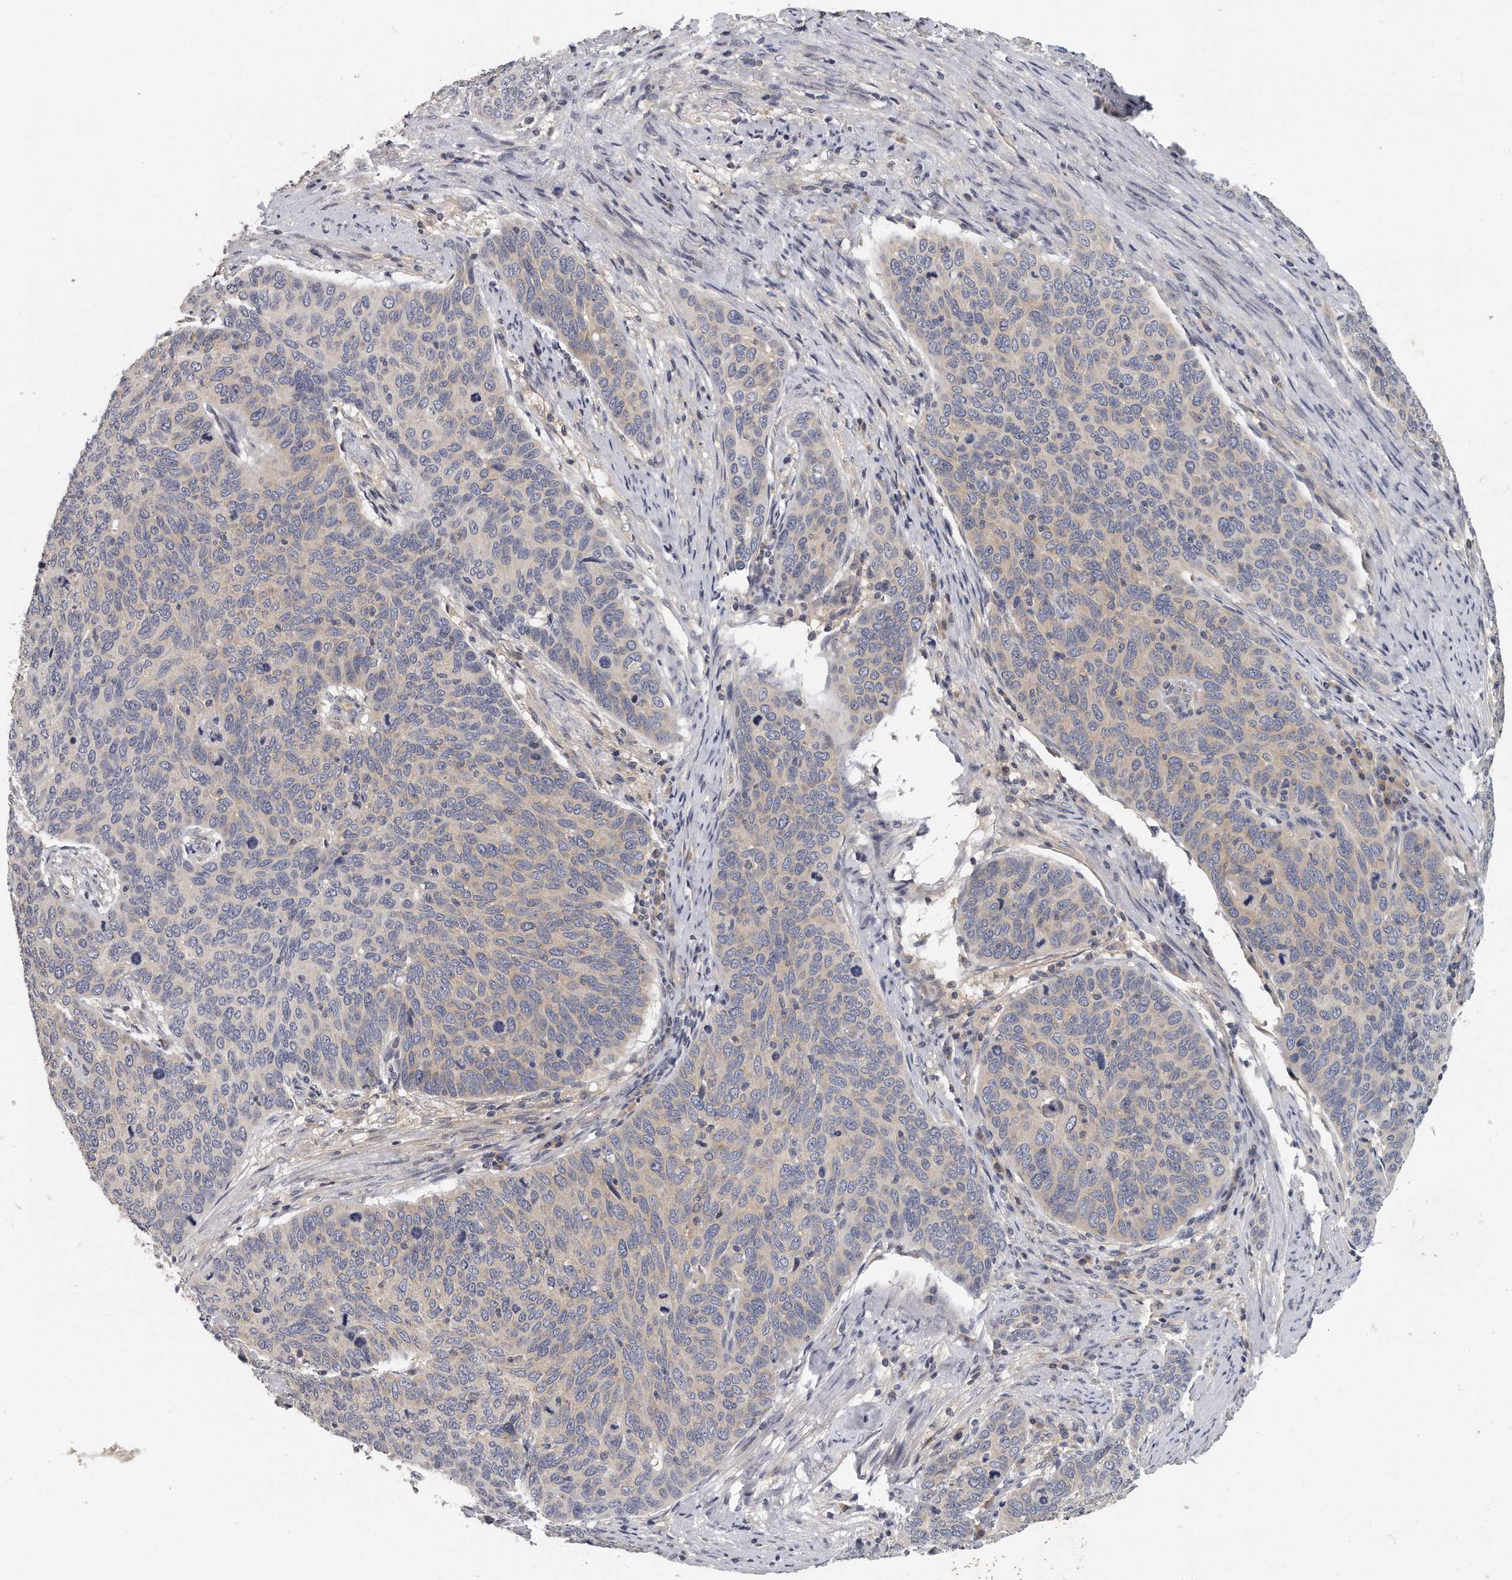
{"staining": {"intensity": "negative", "quantity": "none", "location": "none"}, "tissue": "cervical cancer", "cell_type": "Tumor cells", "image_type": "cancer", "snomed": [{"axis": "morphology", "description": "Squamous cell carcinoma, NOS"}, {"axis": "topography", "description": "Cervix"}], "caption": "A micrograph of cervical cancer stained for a protein displays no brown staining in tumor cells.", "gene": "EIF3I", "patient": {"sex": "female", "age": 60}}